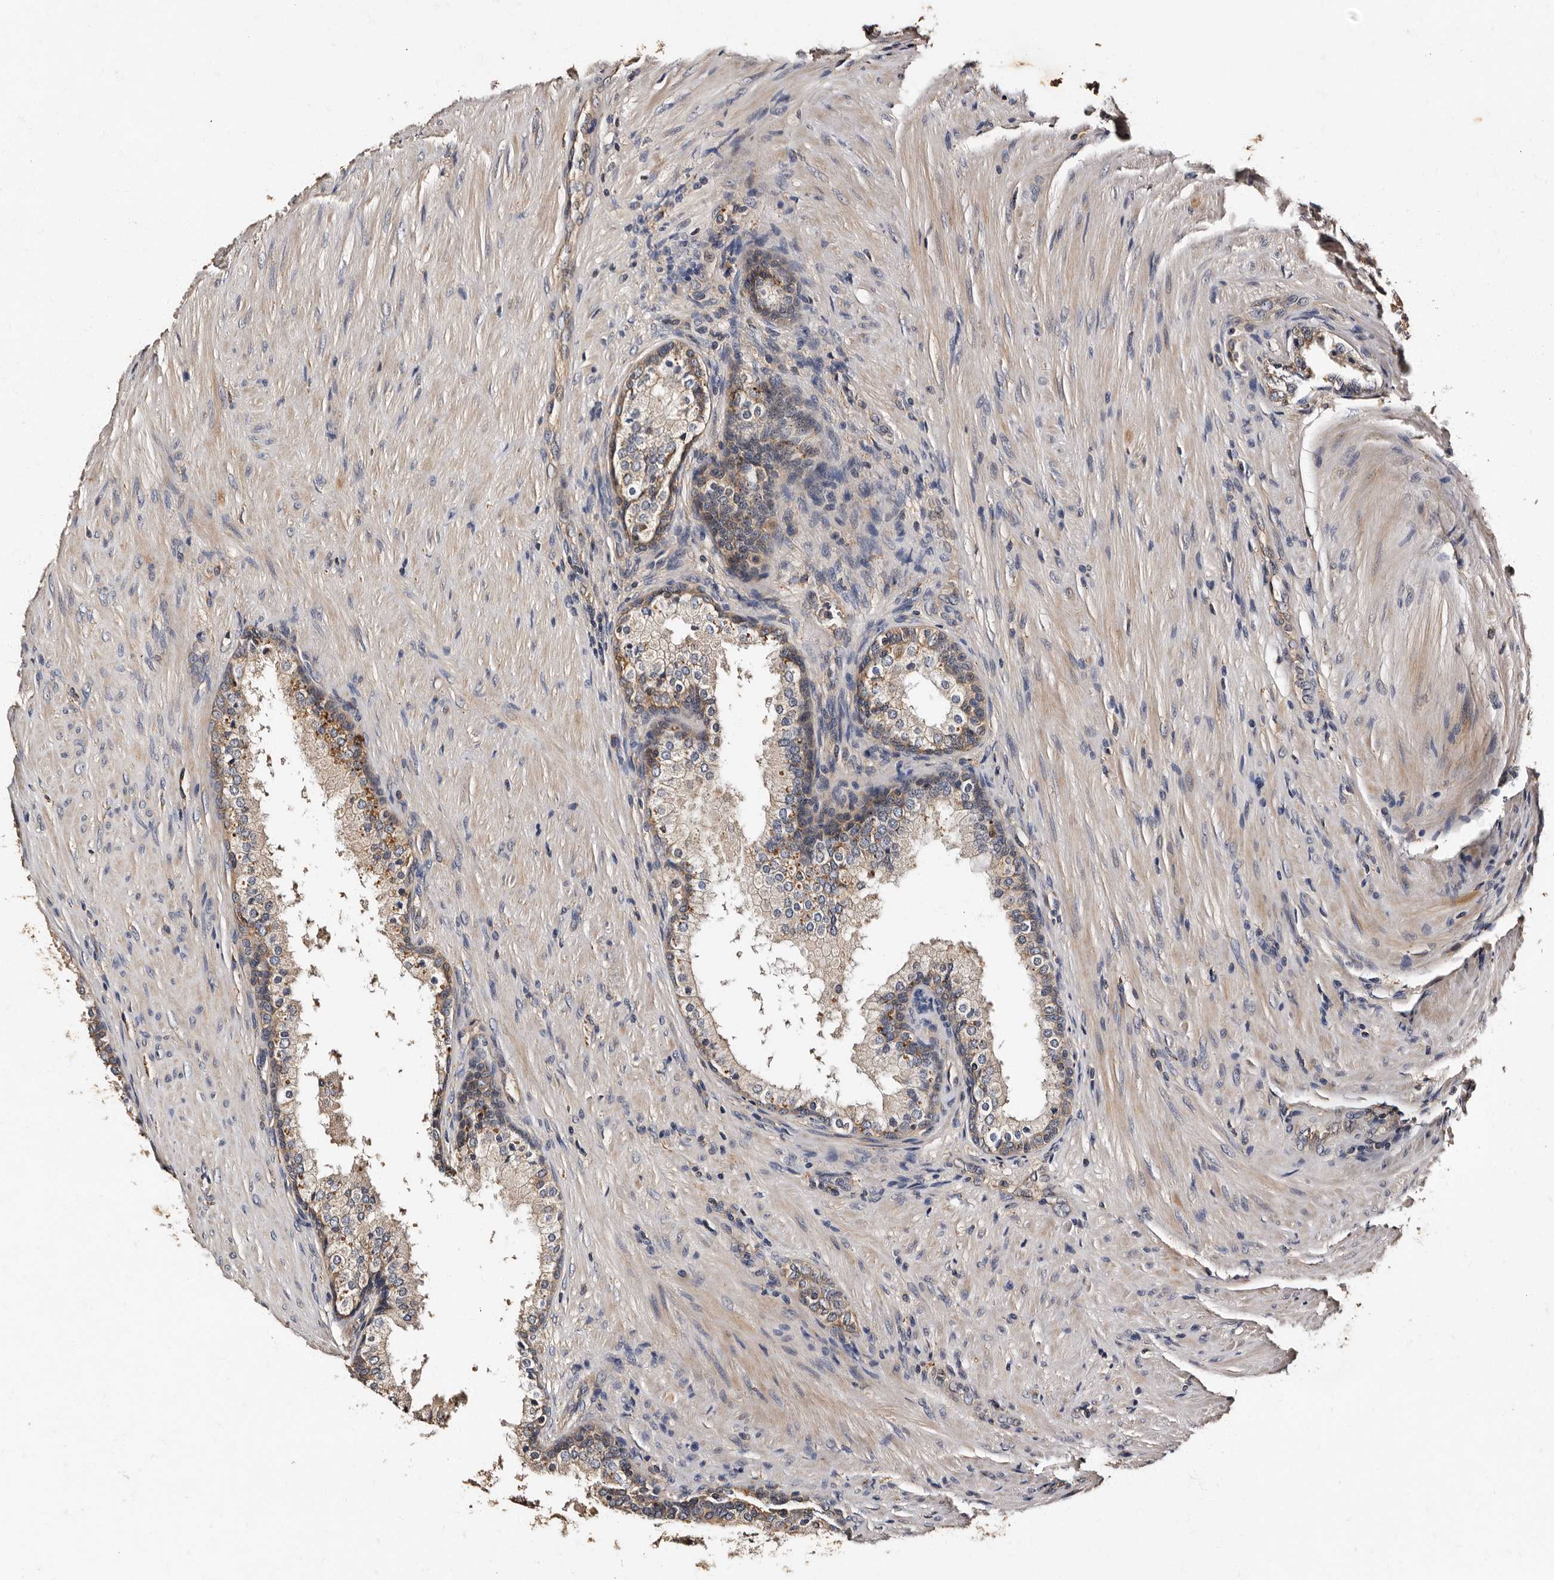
{"staining": {"intensity": "weak", "quantity": "25%-75%", "location": "cytoplasmic/membranous"}, "tissue": "prostate cancer", "cell_type": "Tumor cells", "image_type": "cancer", "snomed": [{"axis": "morphology", "description": "Adenocarcinoma, High grade"}, {"axis": "topography", "description": "Prostate"}], "caption": "Immunohistochemical staining of human high-grade adenocarcinoma (prostate) shows weak cytoplasmic/membranous protein expression in approximately 25%-75% of tumor cells.", "gene": "ADCK5", "patient": {"sex": "male", "age": 60}}